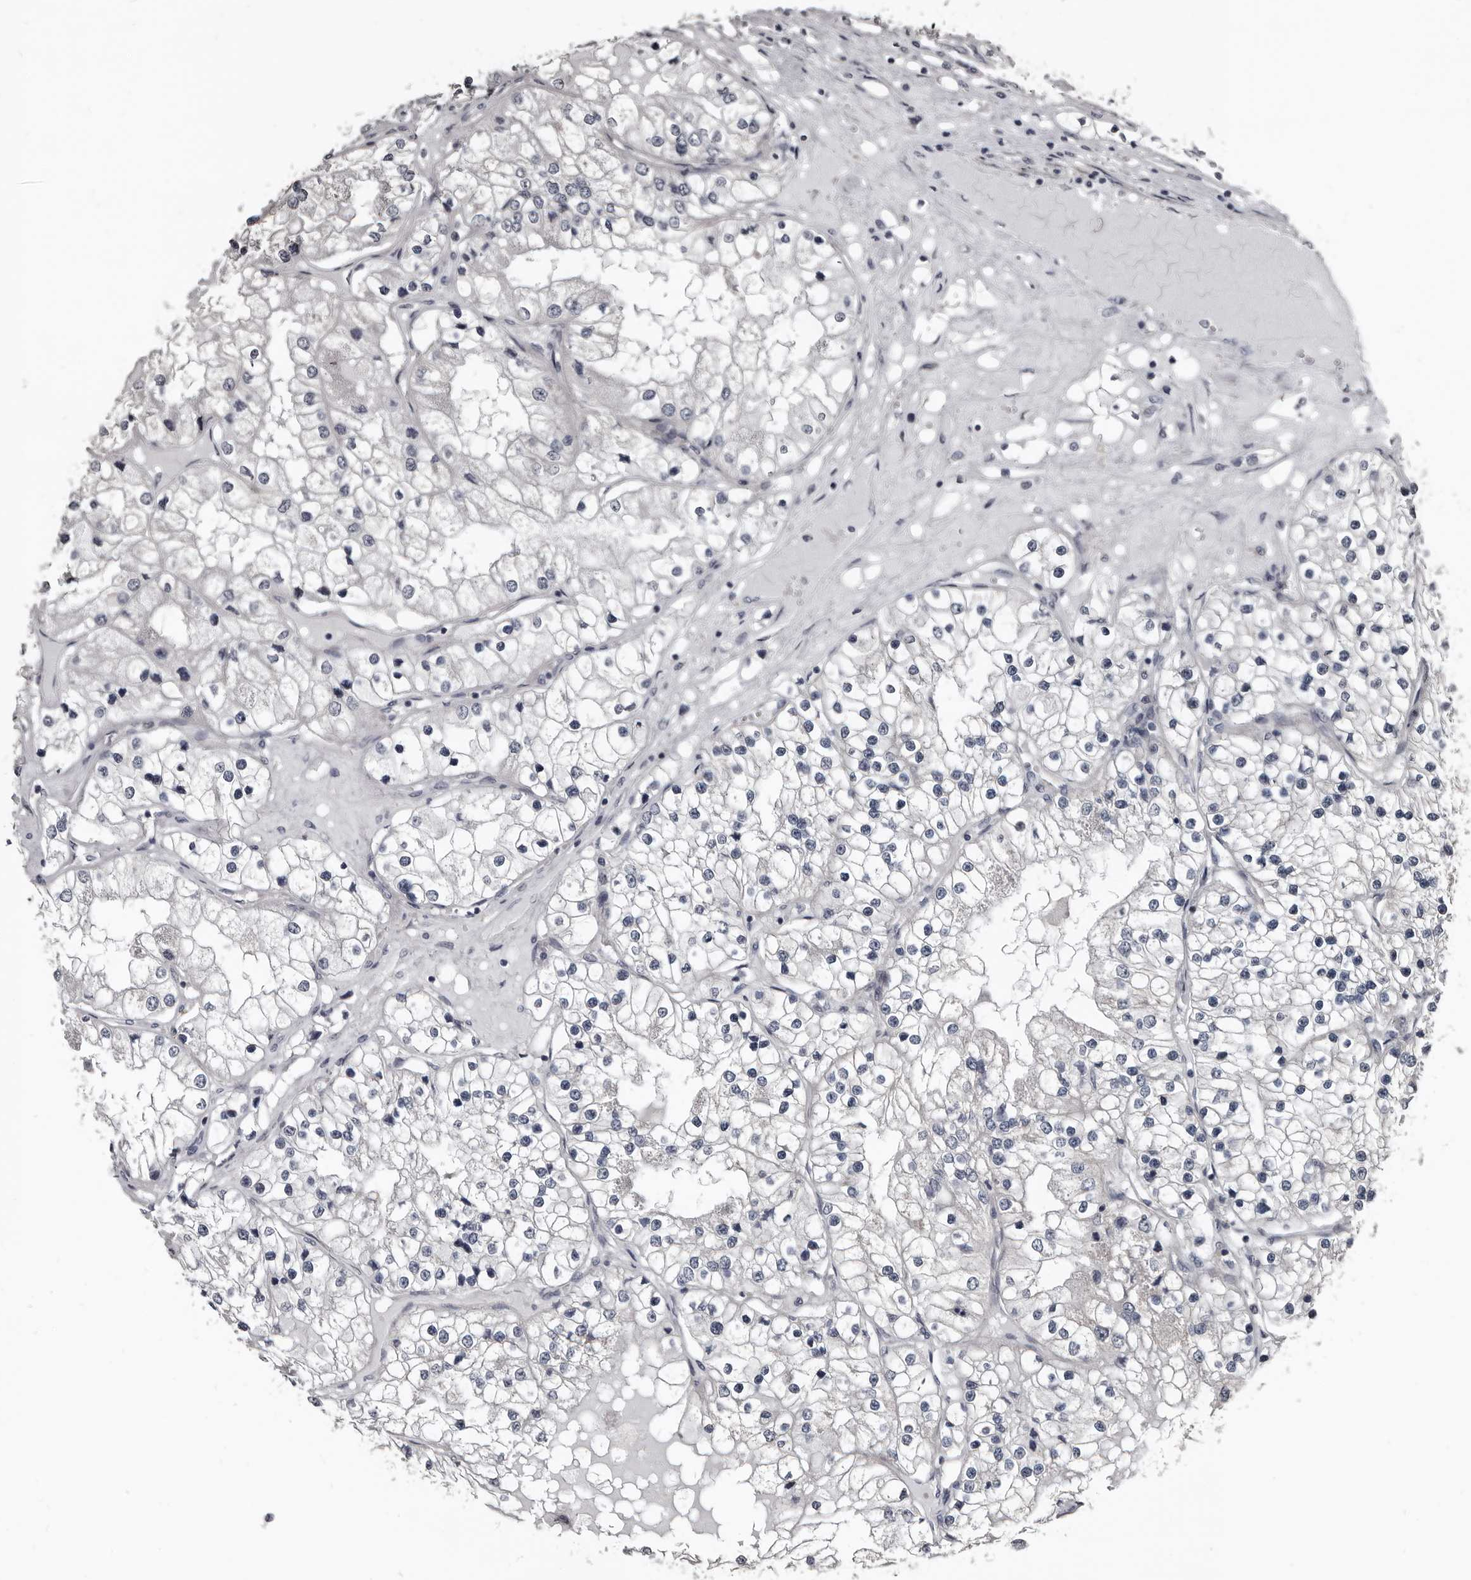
{"staining": {"intensity": "negative", "quantity": "none", "location": "none"}, "tissue": "renal cancer", "cell_type": "Tumor cells", "image_type": "cancer", "snomed": [{"axis": "morphology", "description": "Adenocarcinoma, NOS"}, {"axis": "topography", "description": "Kidney"}], "caption": "Adenocarcinoma (renal) stained for a protein using IHC shows no positivity tumor cells.", "gene": "DHPS", "patient": {"sex": "male", "age": 68}}